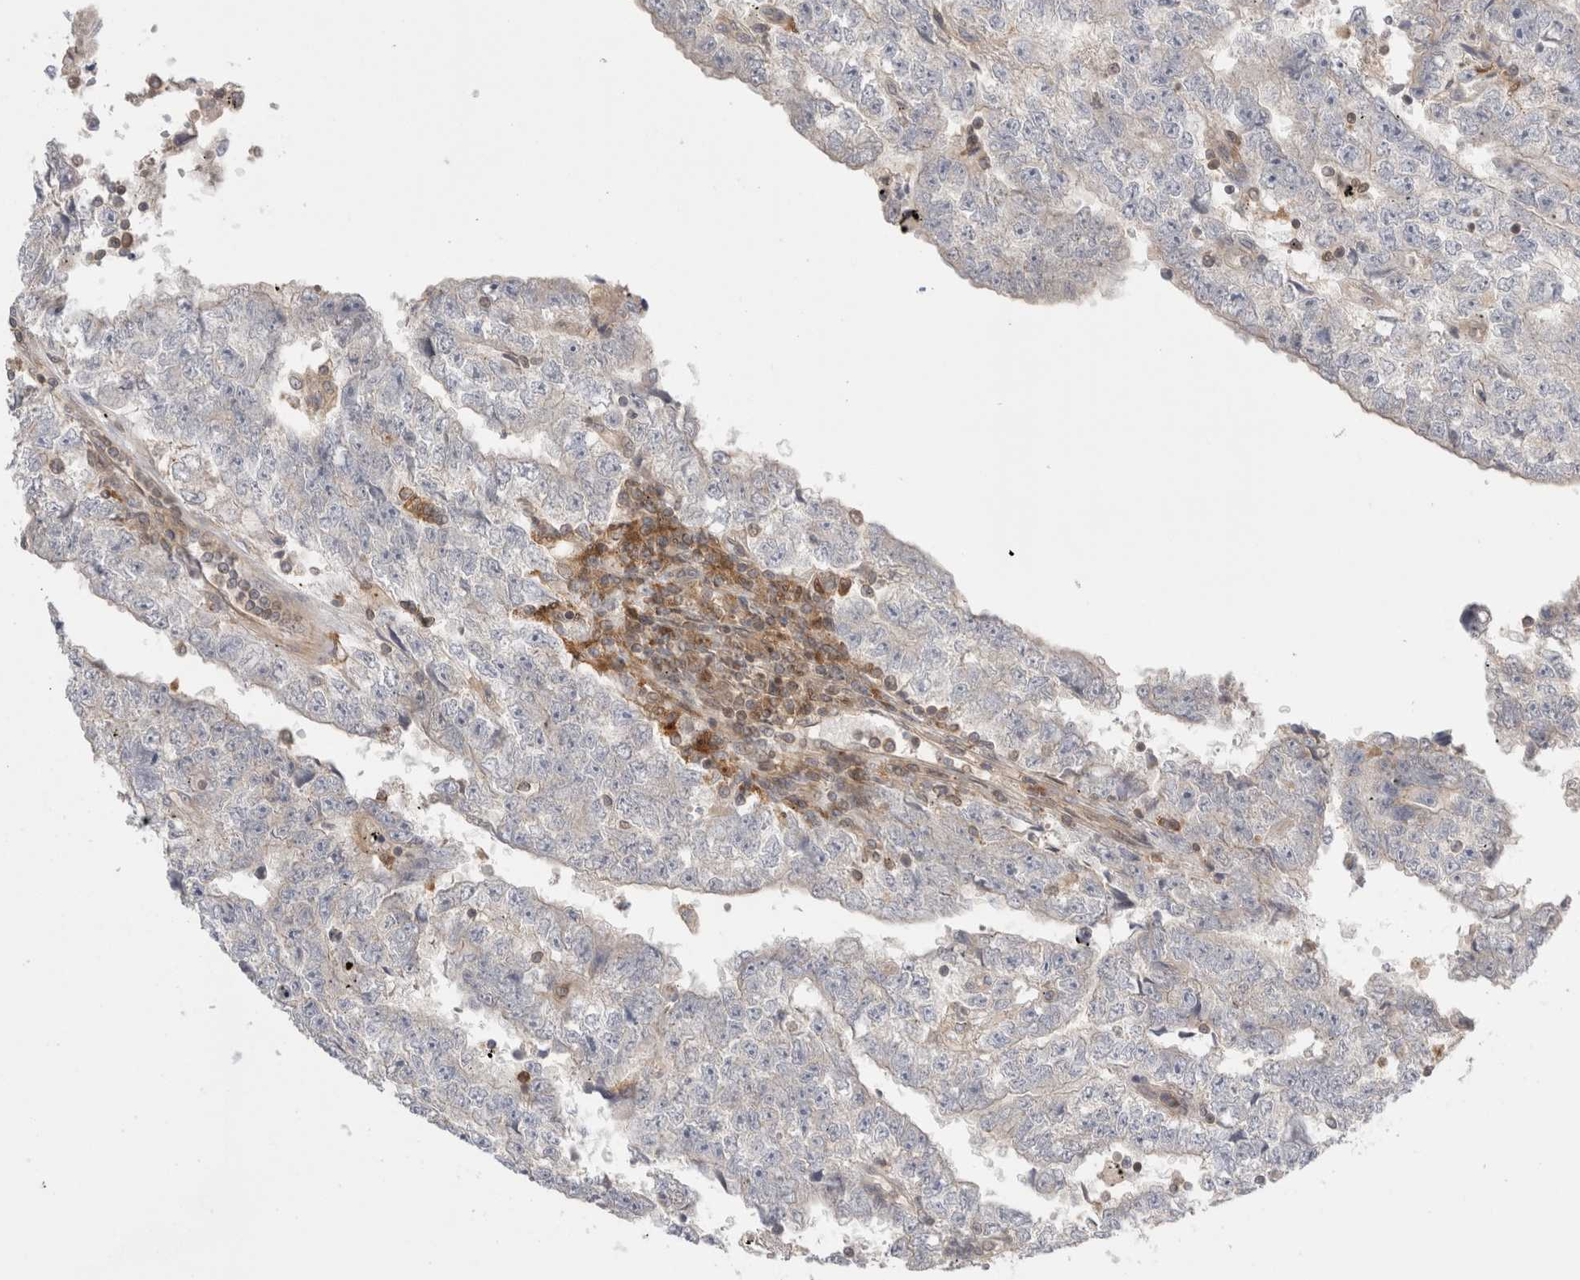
{"staining": {"intensity": "negative", "quantity": "none", "location": "none"}, "tissue": "testis cancer", "cell_type": "Tumor cells", "image_type": "cancer", "snomed": [{"axis": "morphology", "description": "Carcinoma, Embryonal, NOS"}, {"axis": "topography", "description": "Testis"}], "caption": "A high-resolution photomicrograph shows immunohistochemistry (IHC) staining of testis cancer (embryonal carcinoma), which reveals no significant positivity in tumor cells.", "gene": "NFKB1", "patient": {"sex": "male", "age": 25}}